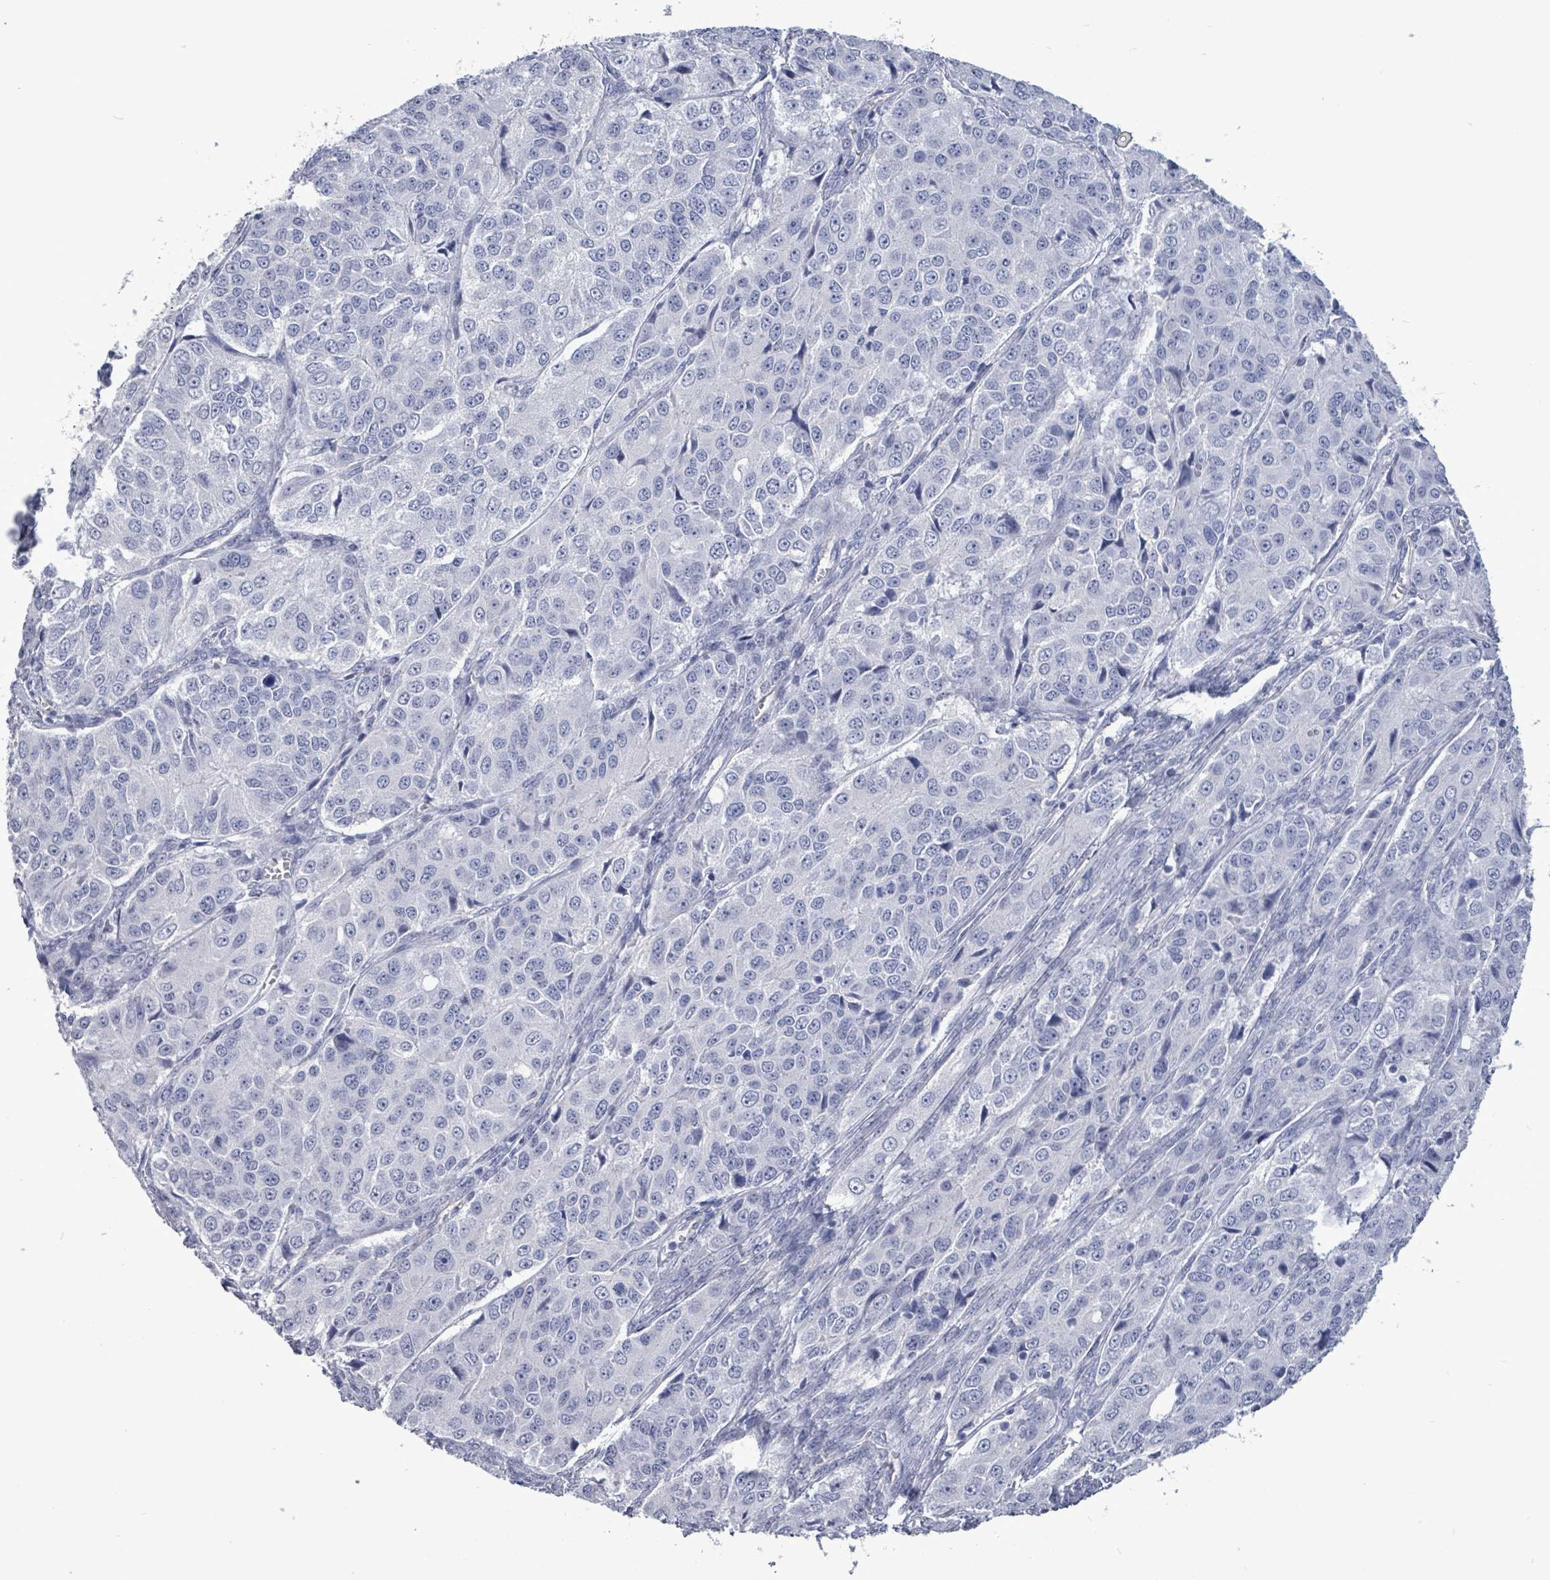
{"staining": {"intensity": "negative", "quantity": "none", "location": "none"}, "tissue": "ovarian cancer", "cell_type": "Tumor cells", "image_type": "cancer", "snomed": [{"axis": "morphology", "description": "Carcinoma, endometroid"}, {"axis": "topography", "description": "Ovary"}], "caption": "Immunohistochemistry micrograph of human ovarian cancer stained for a protein (brown), which shows no positivity in tumor cells.", "gene": "CT45A5", "patient": {"sex": "female", "age": 51}}